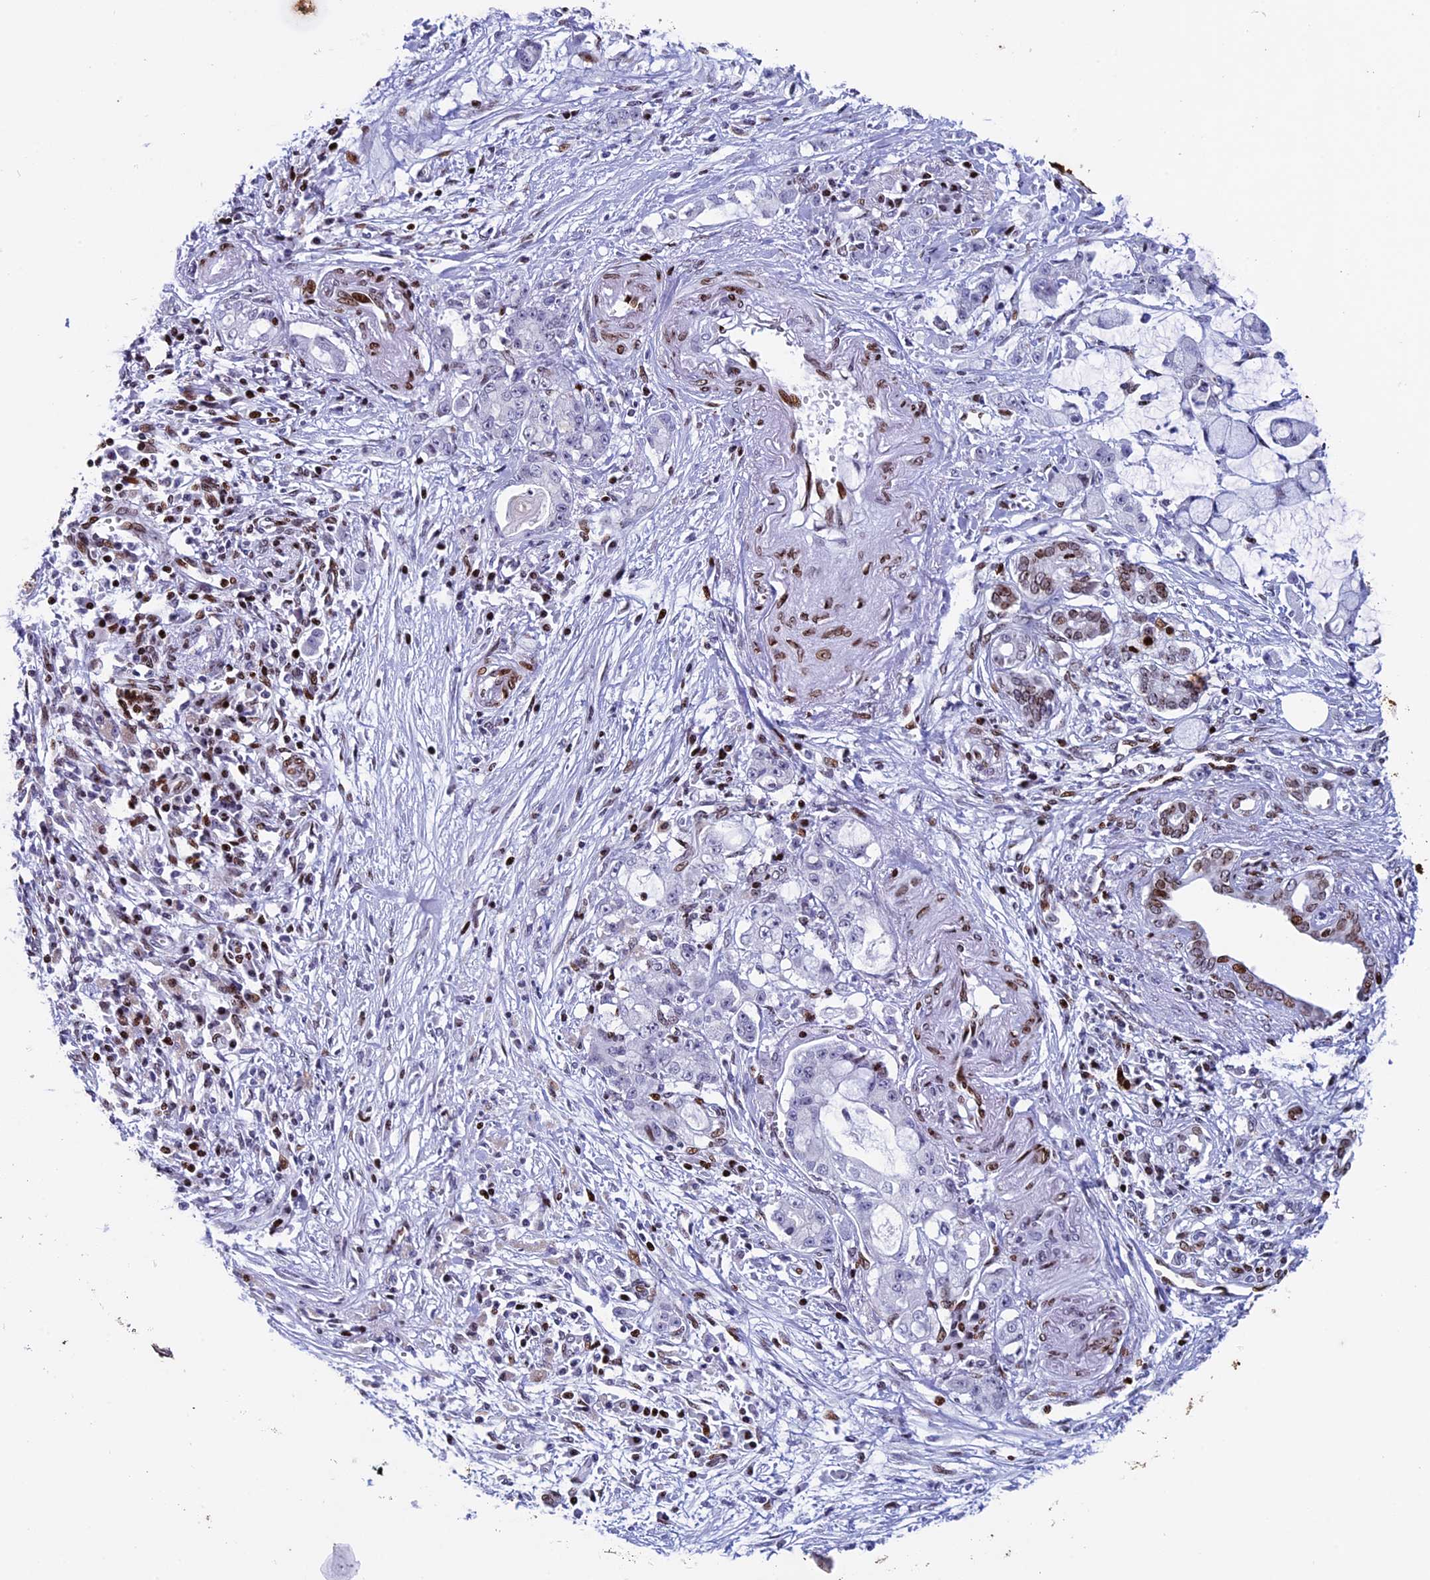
{"staining": {"intensity": "moderate", "quantity": "<25%", "location": "nuclear"}, "tissue": "pancreatic cancer", "cell_type": "Tumor cells", "image_type": "cancer", "snomed": [{"axis": "morphology", "description": "Adenocarcinoma, NOS"}, {"axis": "topography", "description": "Pancreas"}], "caption": "Tumor cells demonstrate low levels of moderate nuclear expression in approximately <25% of cells in pancreatic cancer (adenocarcinoma).", "gene": "BTBD3", "patient": {"sex": "female", "age": 73}}